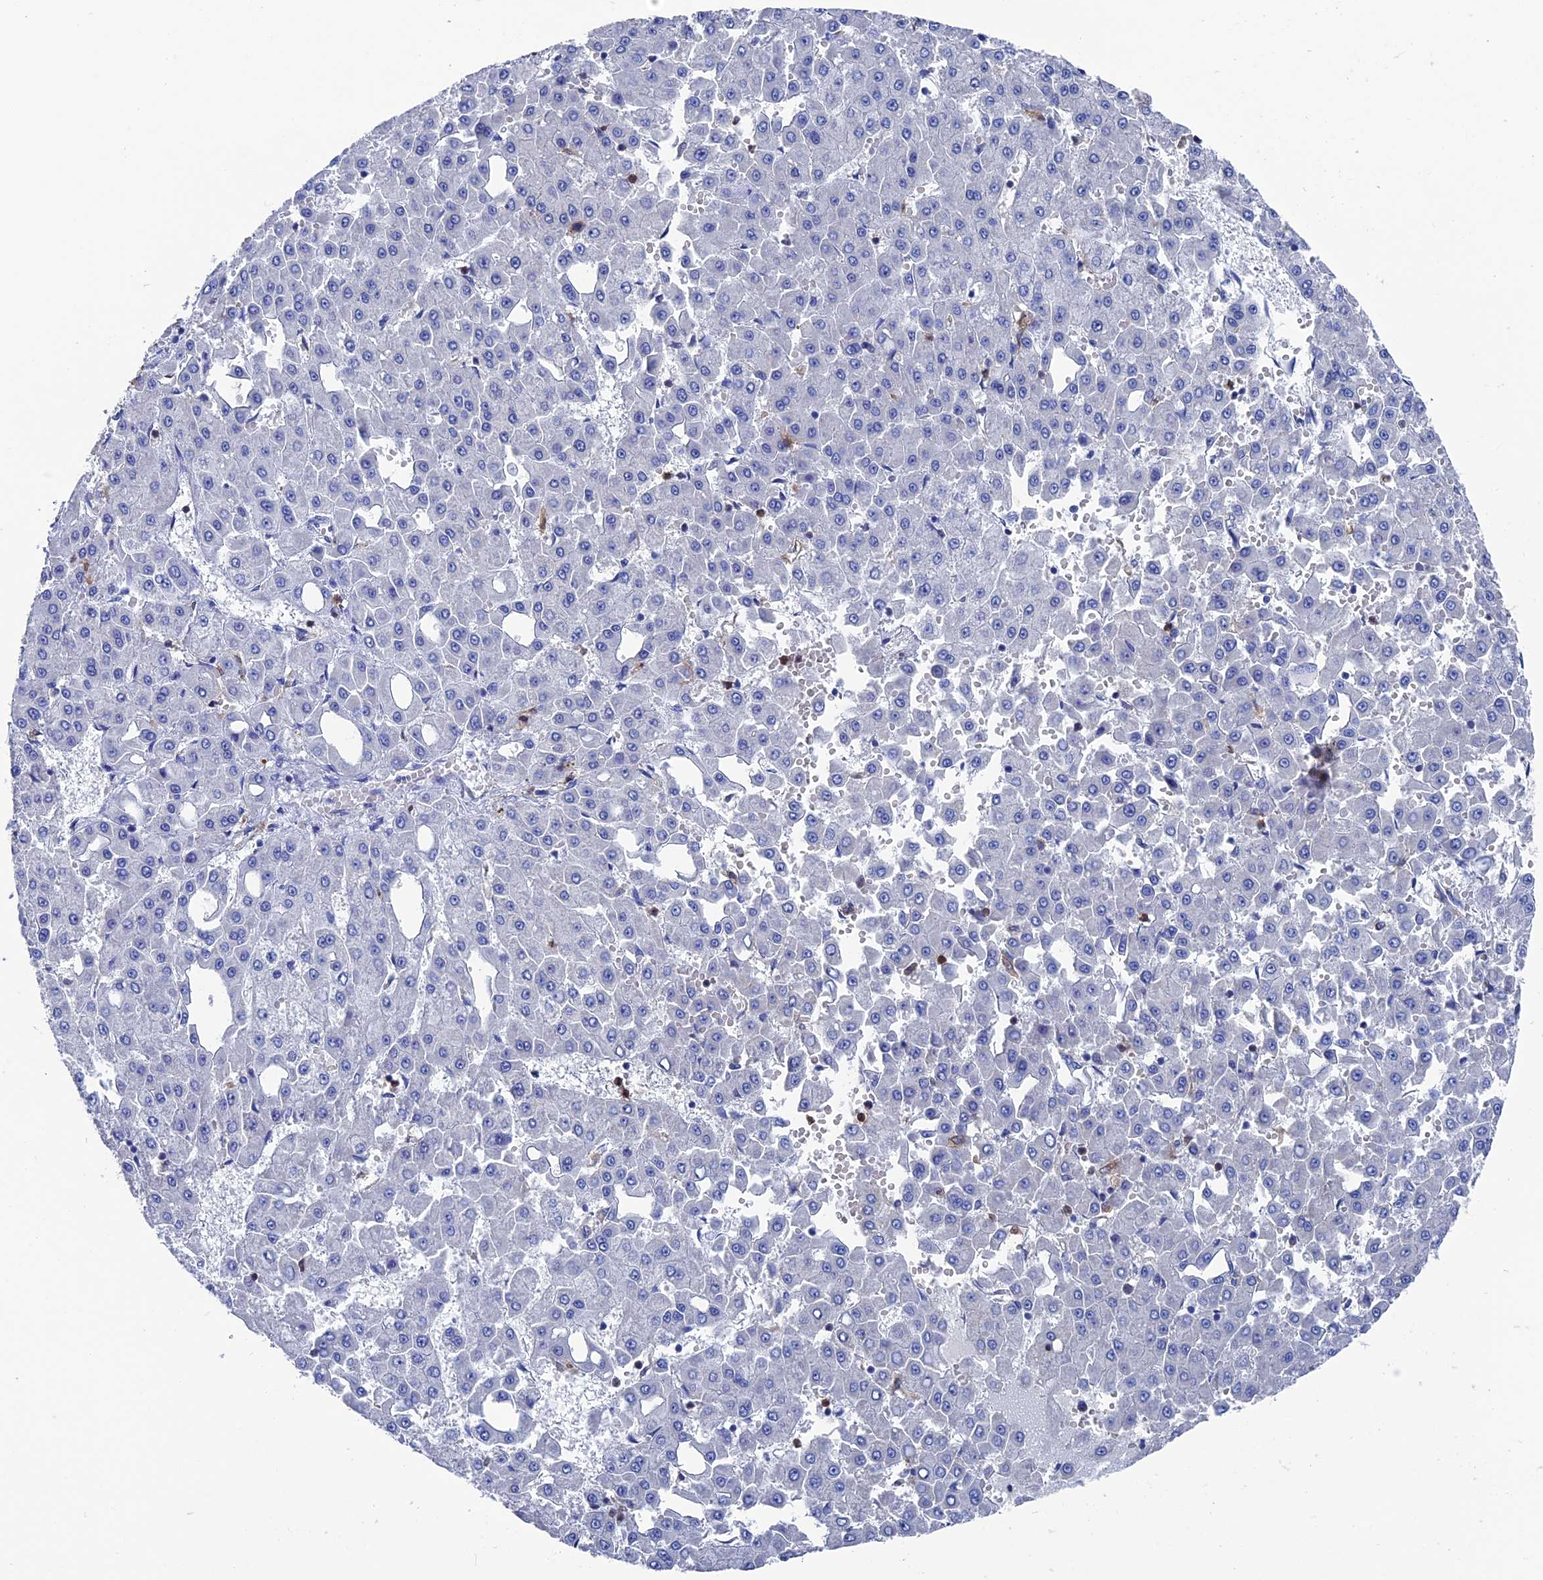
{"staining": {"intensity": "negative", "quantity": "none", "location": "none"}, "tissue": "liver cancer", "cell_type": "Tumor cells", "image_type": "cancer", "snomed": [{"axis": "morphology", "description": "Carcinoma, Hepatocellular, NOS"}, {"axis": "topography", "description": "Liver"}], "caption": "An immunohistochemistry photomicrograph of liver cancer is shown. There is no staining in tumor cells of liver cancer.", "gene": "TYROBP", "patient": {"sex": "male", "age": 47}}